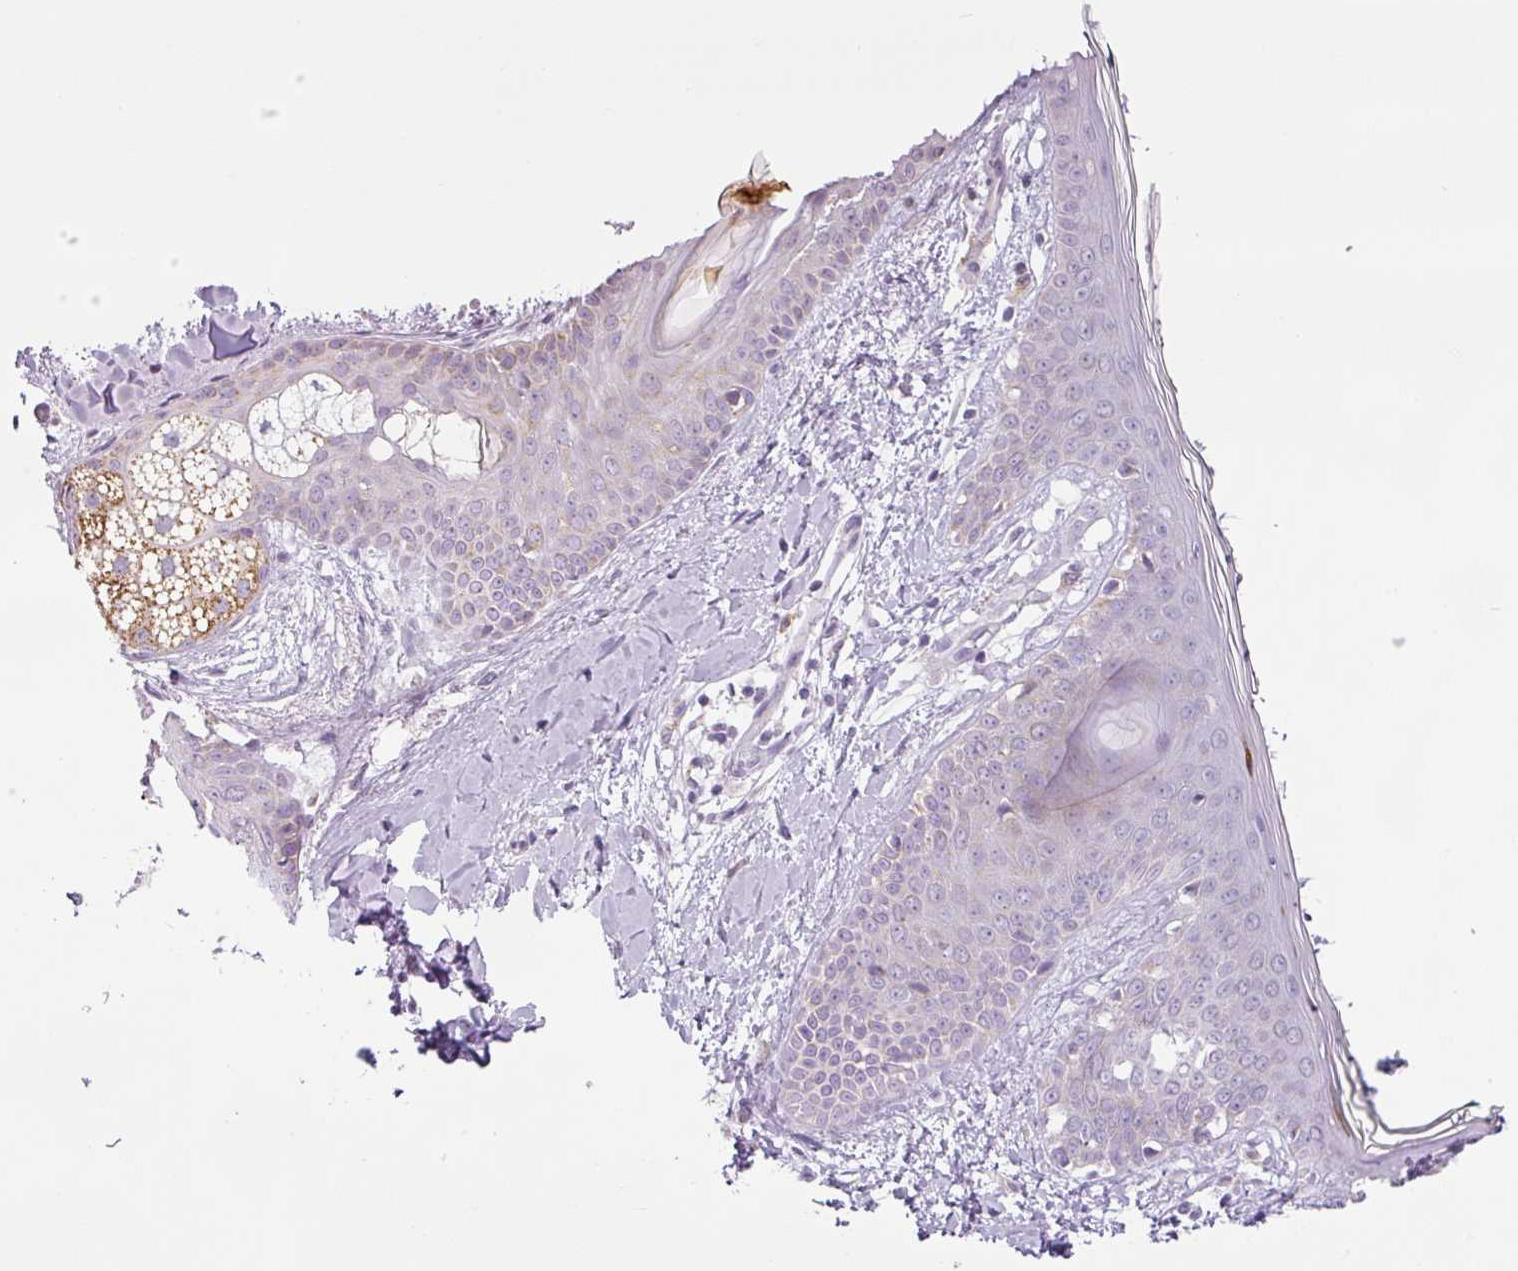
{"staining": {"intensity": "negative", "quantity": "none", "location": "none"}, "tissue": "skin", "cell_type": "Fibroblasts", "image_type": "normal", "snomed": [{"axis": "morphology", "description": "Normal tissue, NOS"}, {"axis": "topography", "description": "Skin"}], "caption": "The image exhibits no significant staining in fibroblasts of skin. (DAB (3,3'-diaminobenzidine) immunohistochemistry (IHC) with hematoxylin counter stain).", "gene": "HMCN2", "patient": {"sex": "female", "age": 34}}